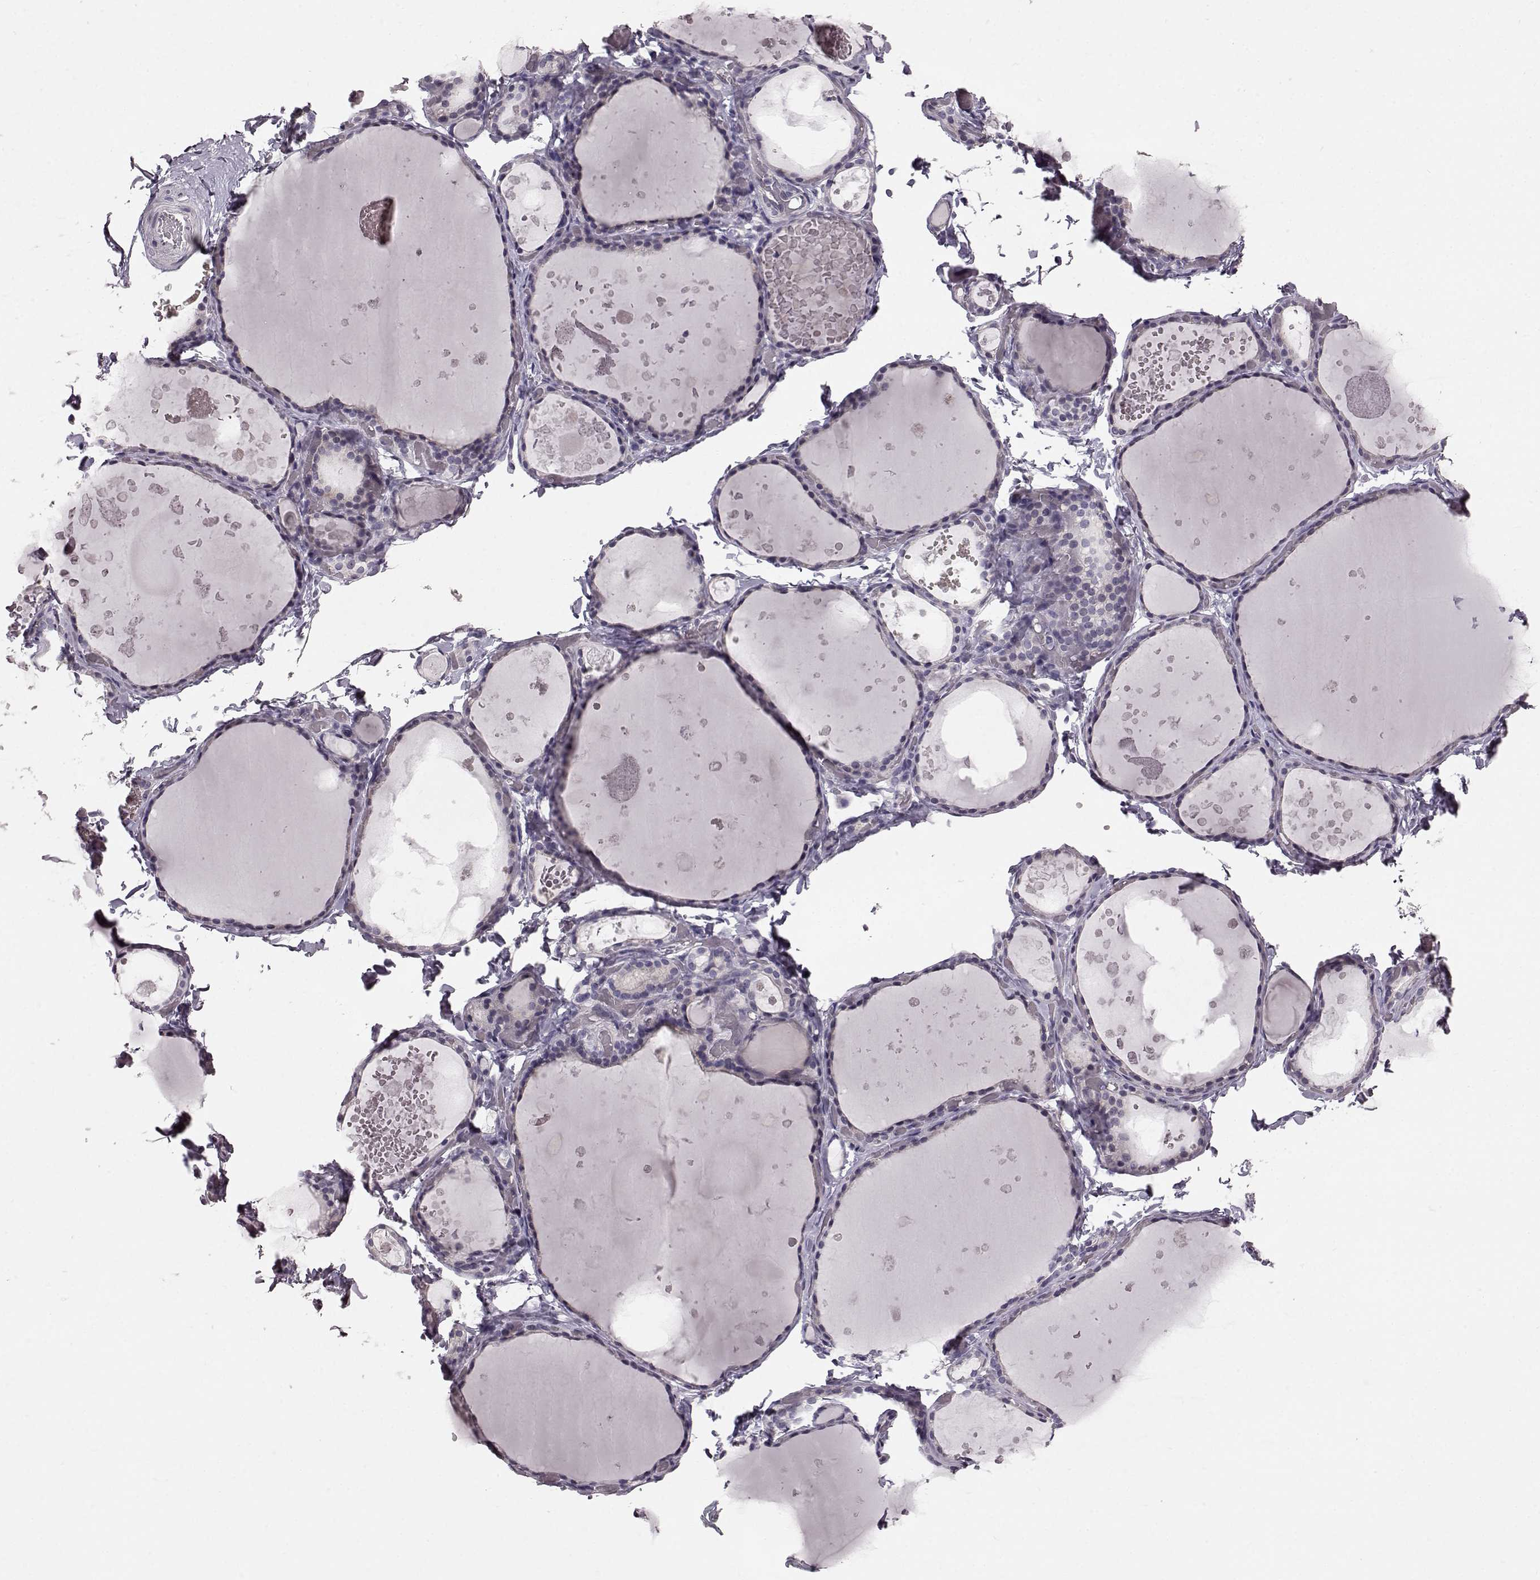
{"staining": {"intensity": "negative", "quantity": "none", "location": "none"}, "tissue": "thyroid gland", "cell_type": "Glandular cells", "image_type": "normal", "snomed": [{"axis": "morphology", "description": "Normal tissue, NOS"}, {"axis": "topography", "description": "Thyroid gland"}], "caption": "Immunohistochemistry of normal human thyroid gland exhibits no staining in glandular cells. Brightfield microscopy of immunohistochemistry (IHC) stained with DAB (3,3'-diaminobenzidine) (brown) and hematoxylin (blue), captured at high magnification.", "gene": "TCHHL1", "patient": {"sex": "female", "age": 56}}